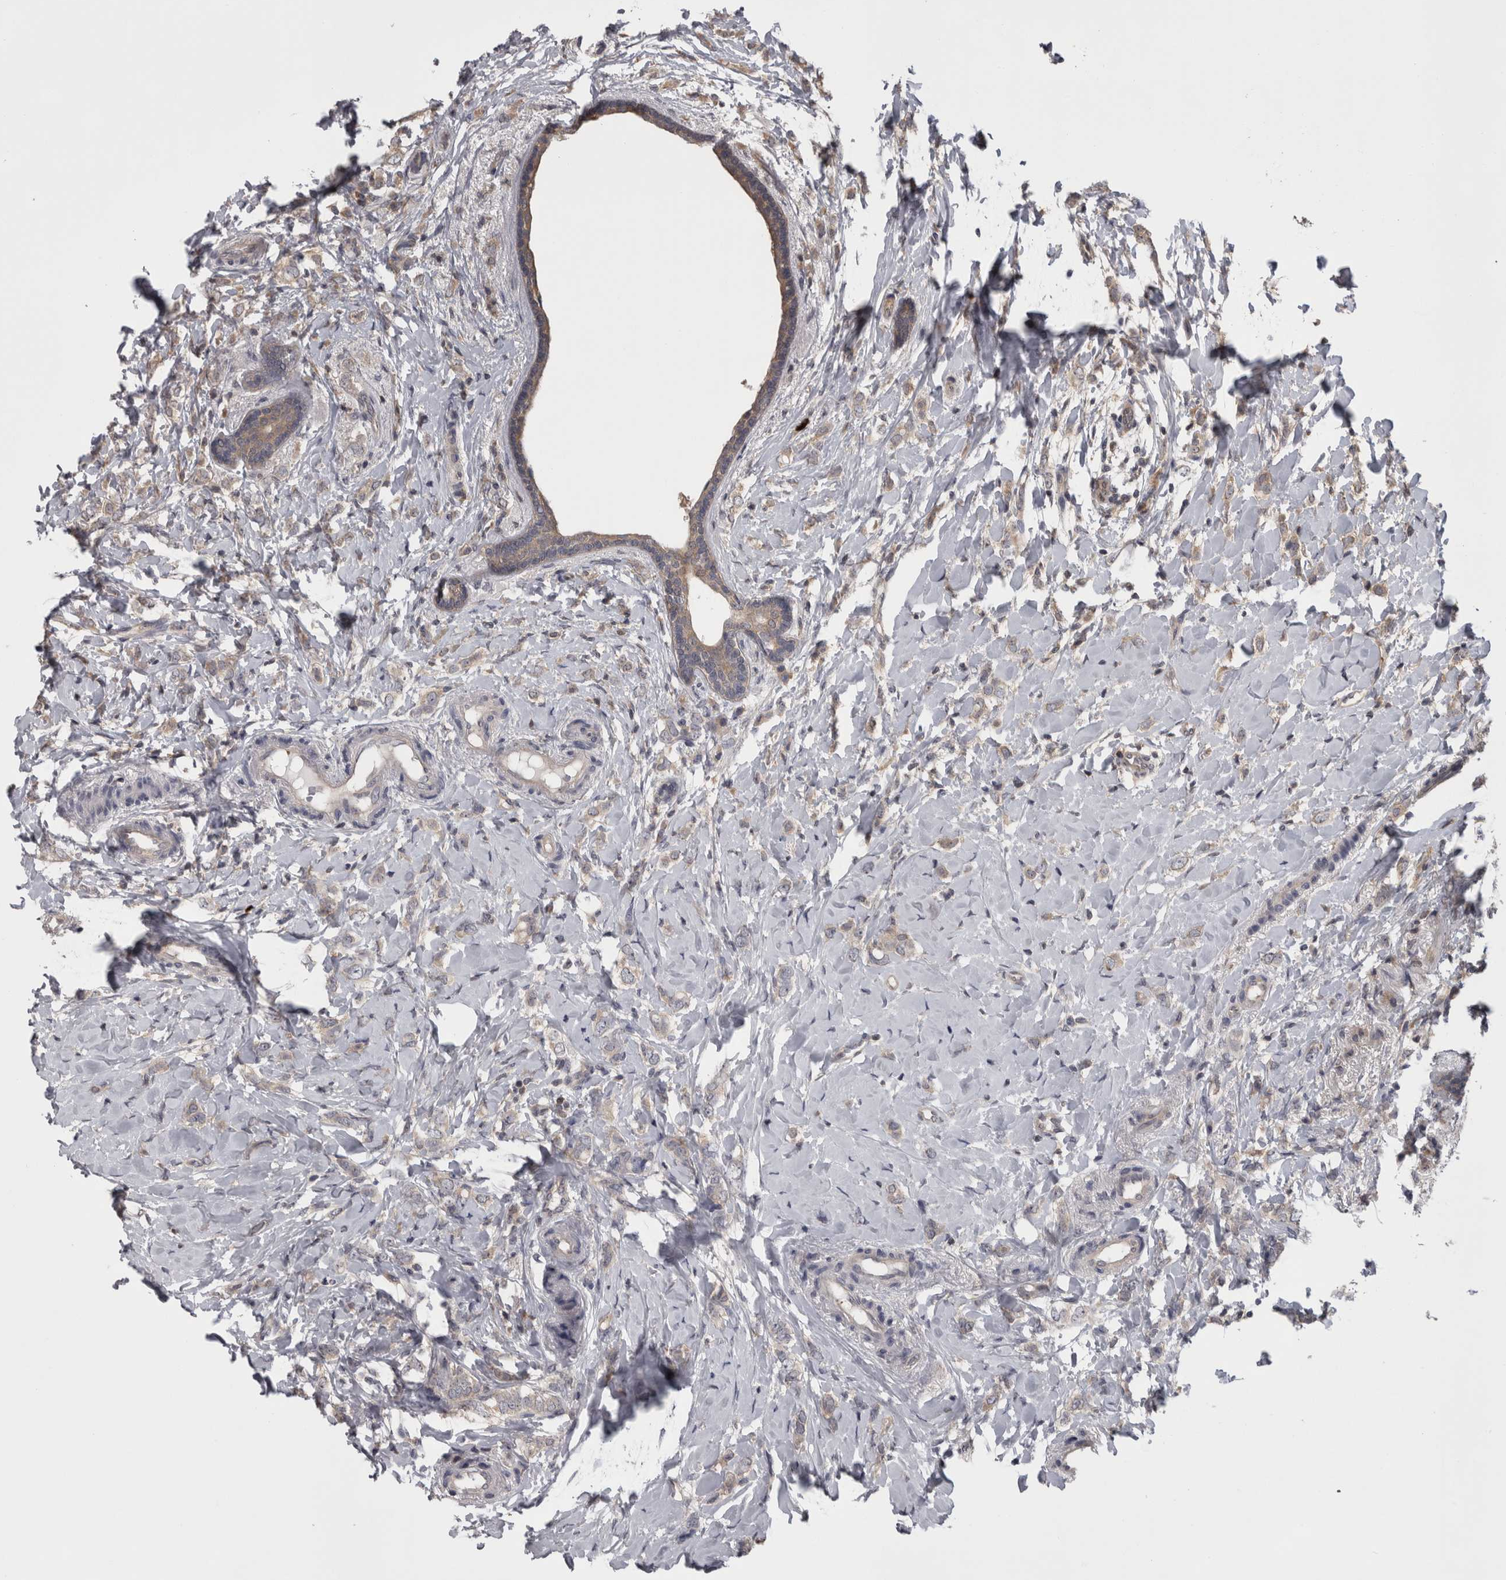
{"staining": {"intensity": "weak", "quantity": "<25%", "location": "cytoplasmic/membranous"}, "tissue": "breast cancer", "cell_type": "Tumor cells", "image_type": "cancer", "snomed": [{"axis": "morphology", "description": "Normal tissue, NOS"}, {"axis": "morphology", "description": "Lobular carcinoma"}, {"axis": "topography", "description": "Breast"}], "caption": "A micrograph of breast lobular carcinoma stained for a protein reveals no brown staining in tumor cells. (DAB immunohistochemistry, high magnification).", "gene": "APRT", "patient": {"sex": "female", "age": 47}}